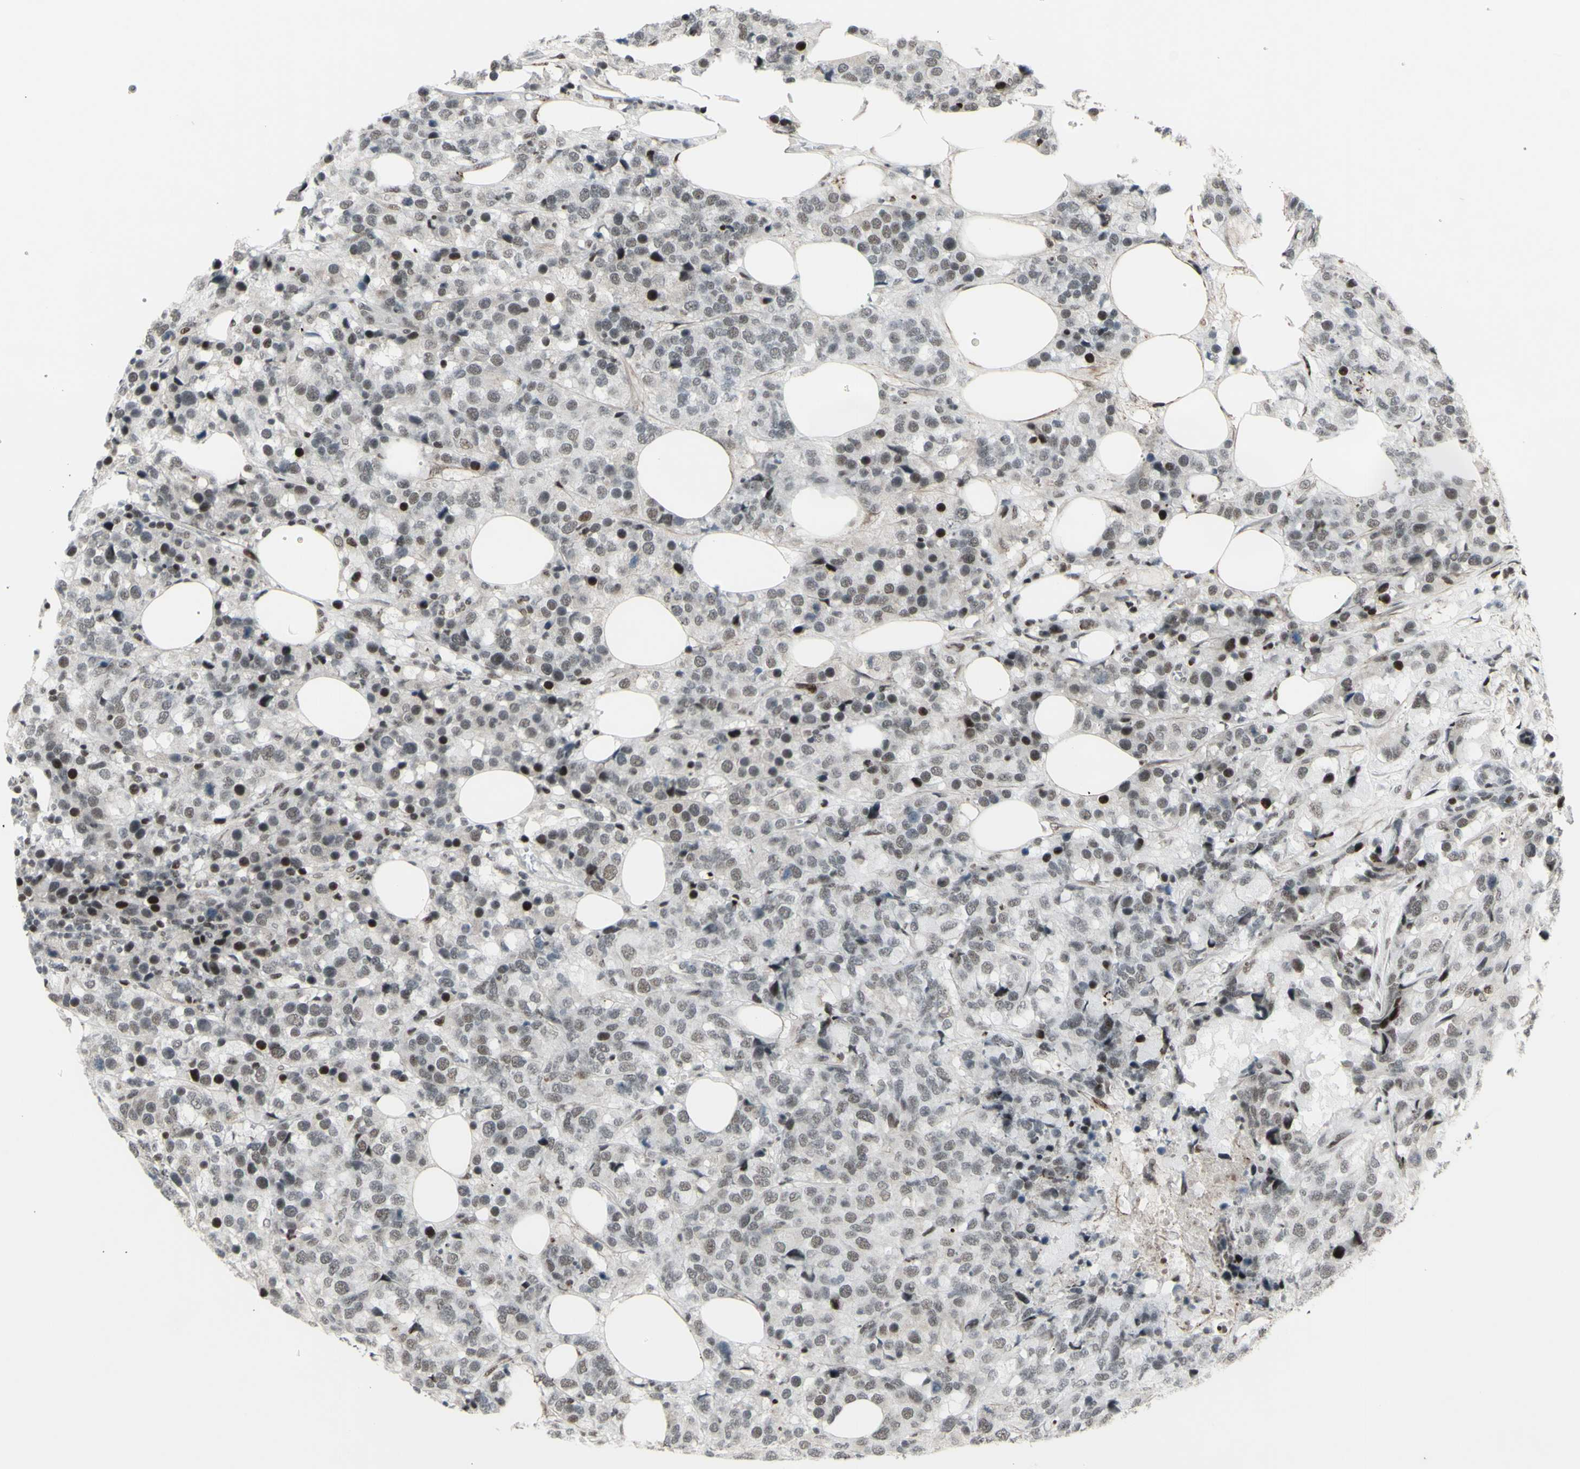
{"staining": {"intensity": "weak", "quantity": "25%-75%", "location": "nuclear"}, "tissue": "breast cancer", "cell_type": "Tumor cells", "image_type": "cancer", "snomed": [{"axis": "morphology", "description": "Lobular carcinoma"}, {"axis": "topography", "description": "Breast"}], "caption": "An image showing weak nuclear staining in approximately 25%-75% of tumor cells in breast cancer, as visualized by brown immunohistochemical staining.", "gene": "SUPT6H", "patient": {"sex": "female", "age": 59}}